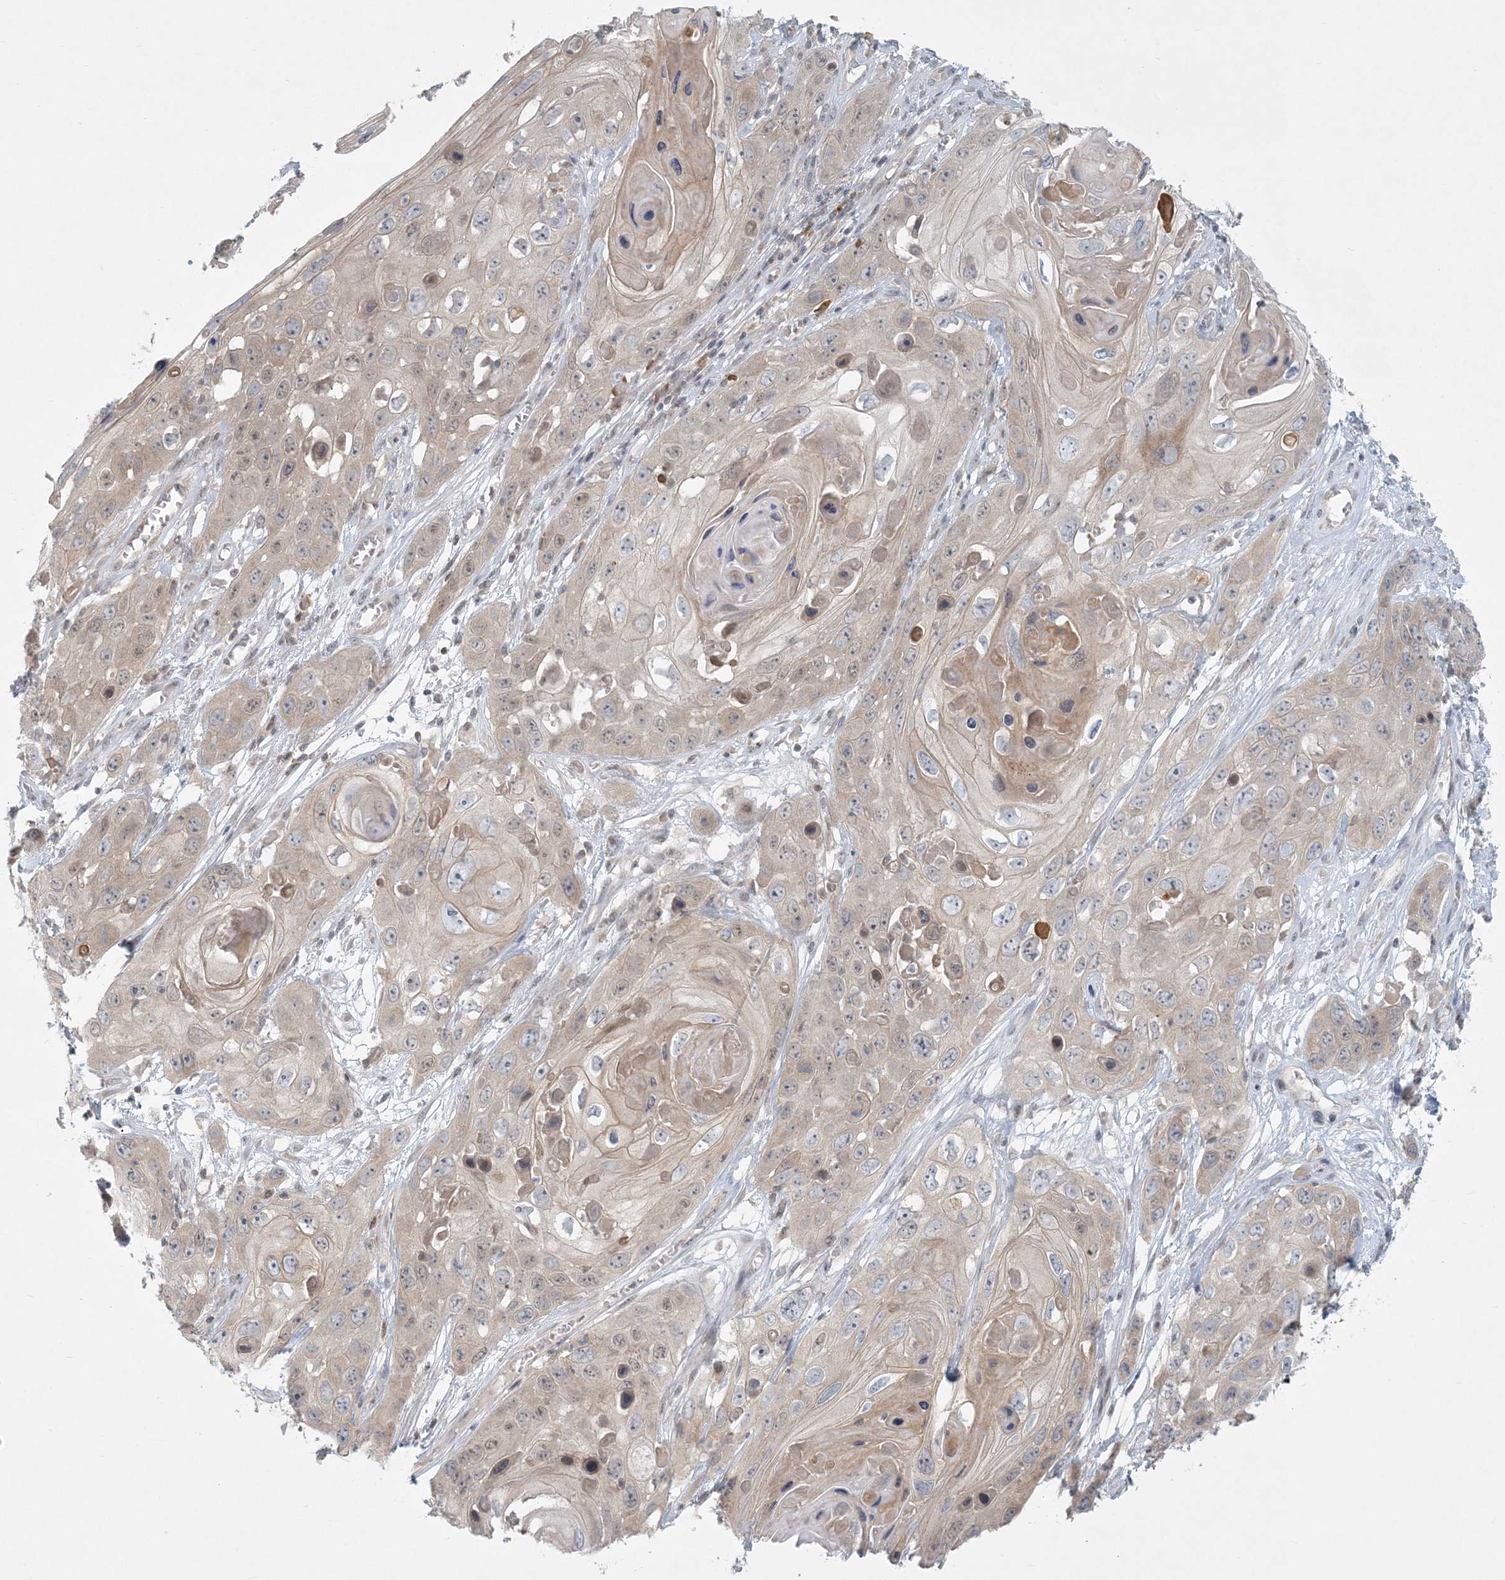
{"staining": {"intensity": "weak", "quantity": "25%-75%", "location": "cytoplasmic/membranous"}, "tissue": "skin cancer", "cell_type": "Tumor cells", "image_type": "cancer", "snomed": [{"axis": "morphology", "description": "Squamous cell carcinoma, NOS"}, {"axis": "topography", "description": "Skin"}], "caption": "Tumor cells reveal low levels of weak cytoplasmic/membranous expression in approximately 25%-75% of cells in human skin cancer. The staining is performed using DAB (3,3'-diaminobenzidine) brown chromogen to label protein expression. The nuclei are counter-stained blue using hematoxylin.", "gene": "OBI1", "patient": {"sex": "male", "age": 55}}